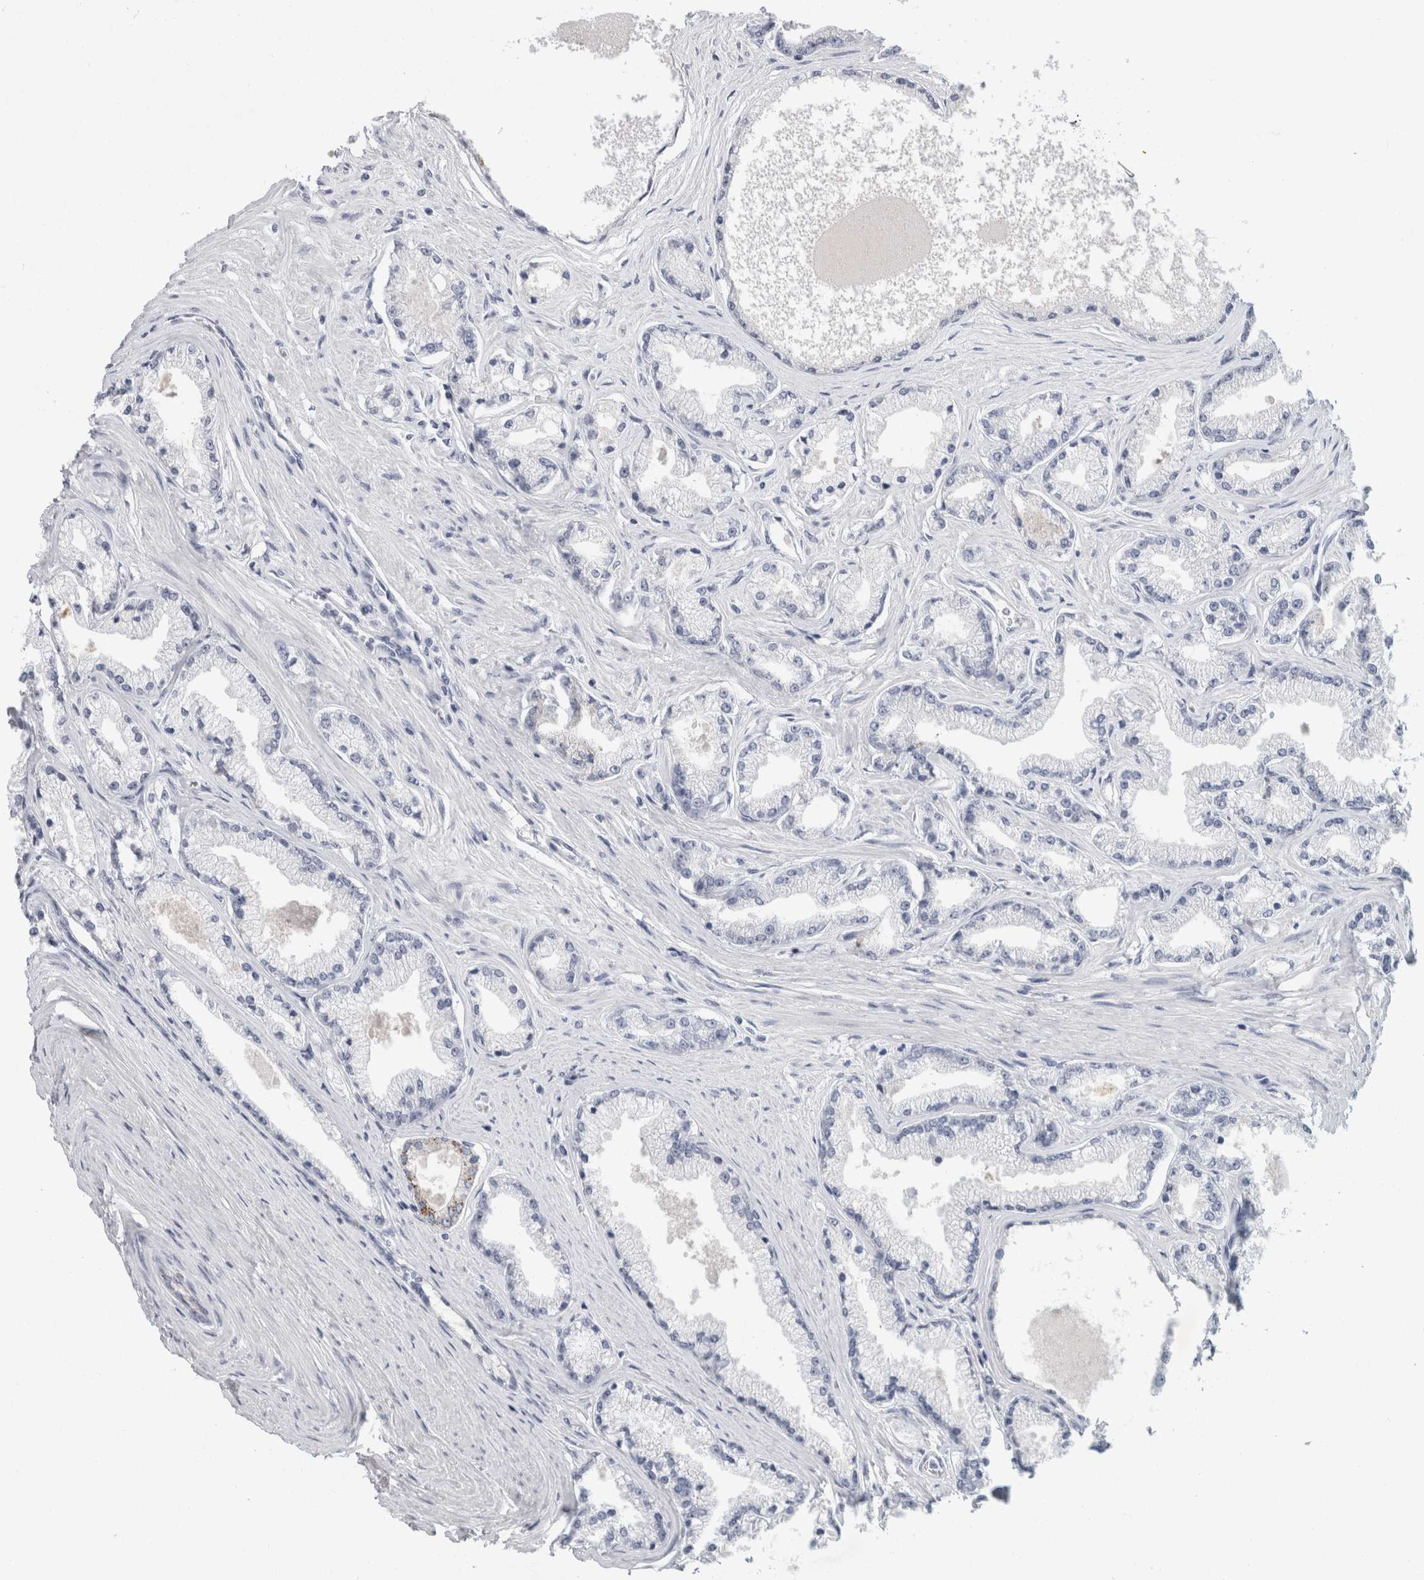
{"staining": {"intensity": "negative", "quantity": "none", "location": "none"}, "tissue": "prostate cancer", "cell_type": "Tumor cells", "image_type": "cancer", "snomed": [{"axis": "morphology", "description": "Adenocarcinoma, High grade"}, {"axis": "topography", "description": "Prostate"}], "caption": "DAB (3,3'-diaminobenzidine) immunohistochemical staining of human prostate cancer (high-grade adenocarcinoma) shows no significant expression in tumor cells.", "gene": "NIPA1", "patient": {"sex": "male", "age": 71}}